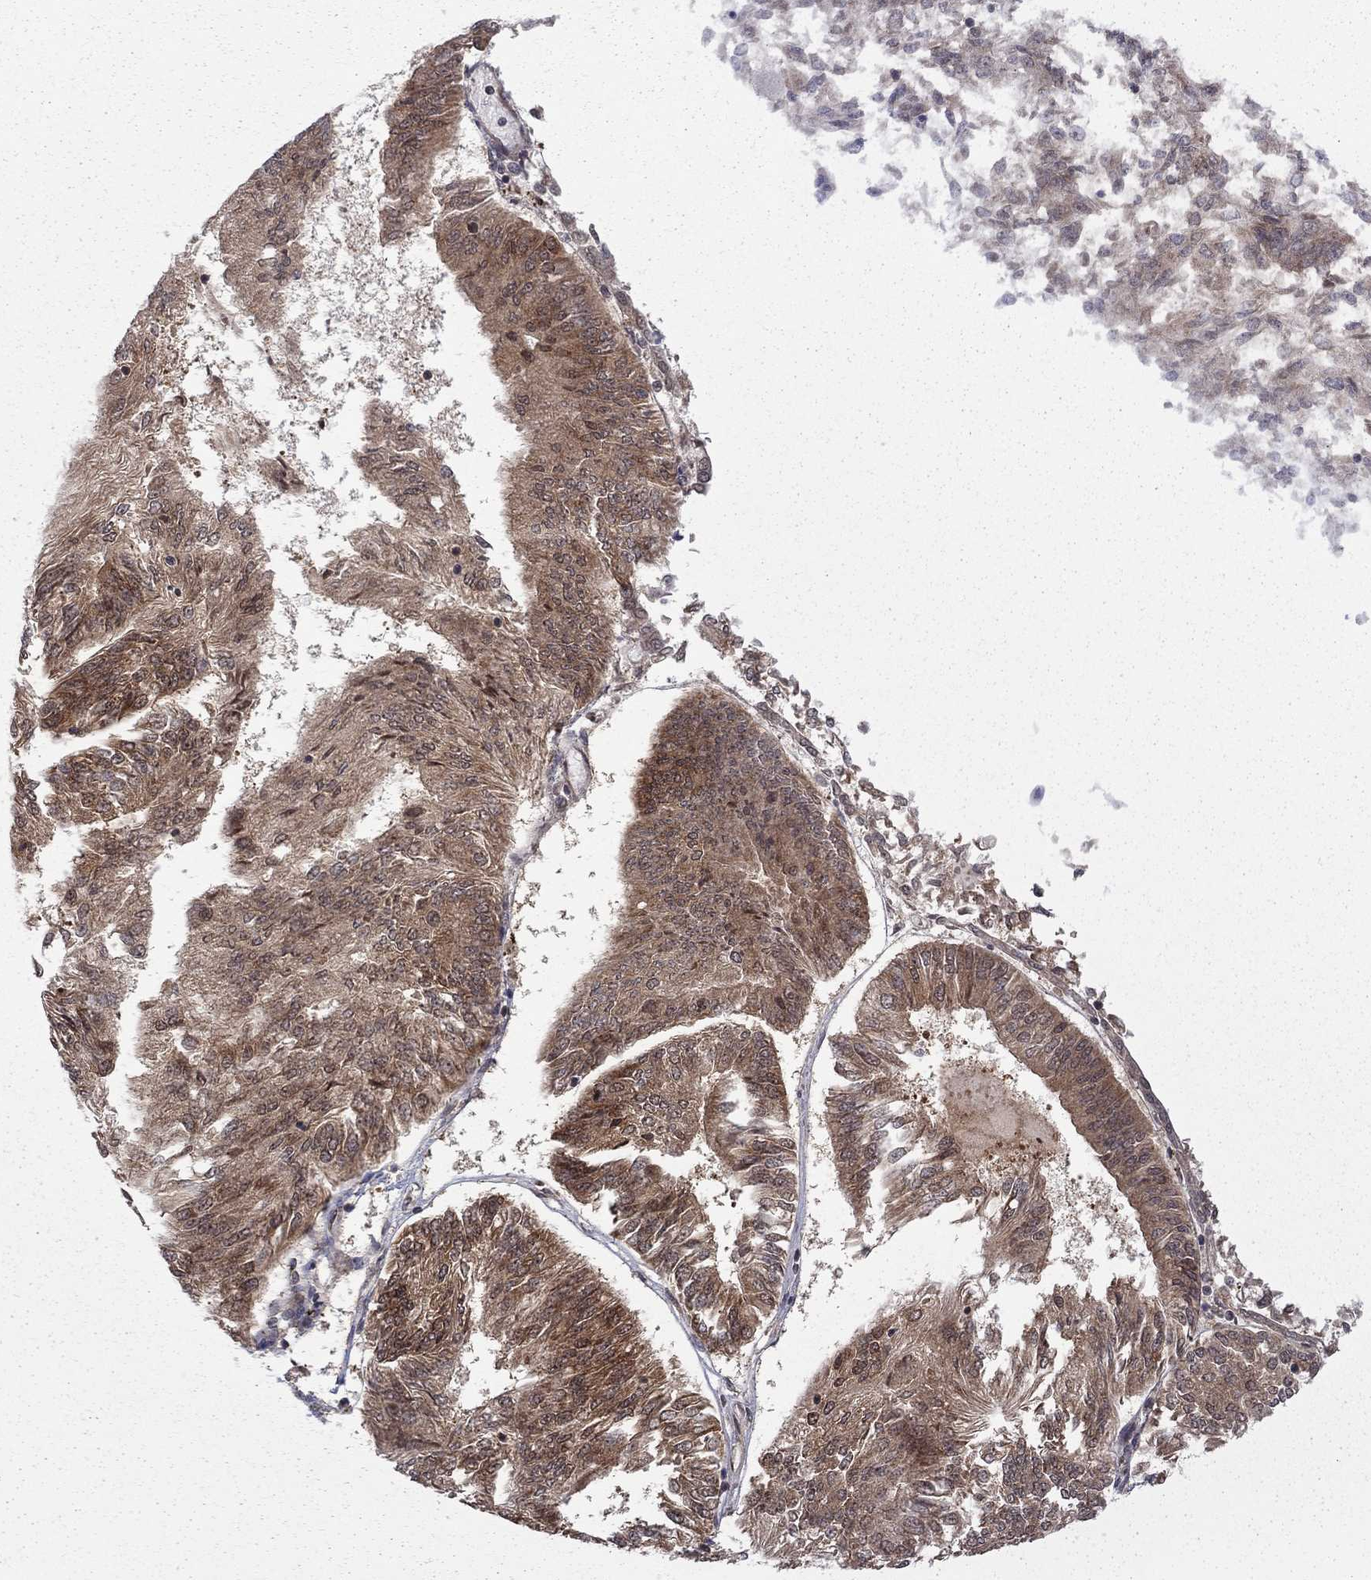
{"staining": {"intensity": "moderate", "quantity": ">75%", "location": "cytoplasmic/membranous"}, "tissue": "endometrial cancer", "cell_type": "Tumor cells", "image_type": "cancer", "snomed": [{"axis": "morphology", "description": "Adenocarcinoma, NOS"}, {"axis": "topography", "description": "Endometrium"}], "caption": "Endometrial cancer (adenocarcinoma) stained with a brown dye demonstrates moderate cytoplasmic/membranous positive positivity in approximately >75% of tumor cells.", "gene": "NAA50", "patient": {"sex": "female", "age": 58}}